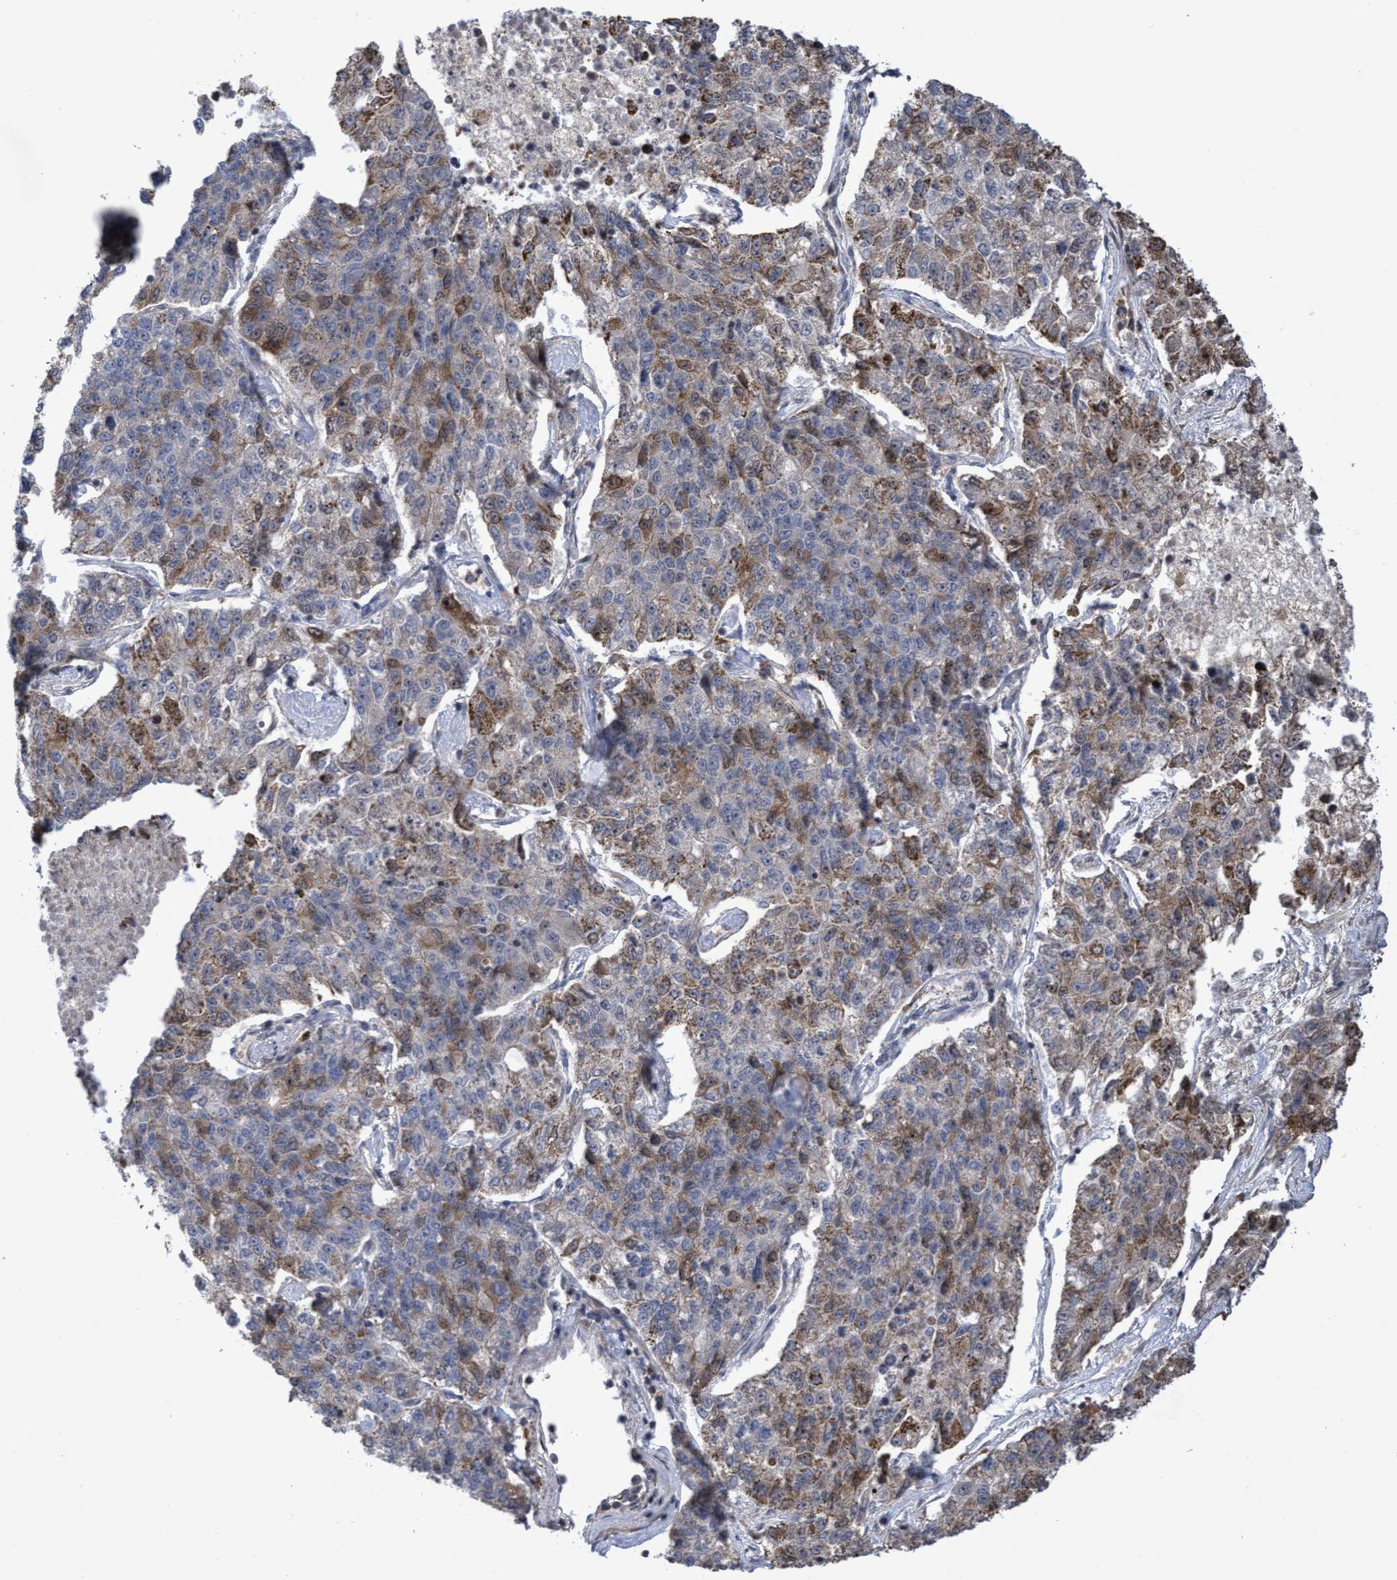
{"staining": {"intensity": "moderate", "quantity": "25%-75%", "location": "cytoplasmic/membranous,nuclear"}, "tissue": "lung cancer", "cell_type": "Tumor cells", "image_type": "cancer", "snomed": [{"axis": "morphology", "description": "Adenocarcinoma, NOS"}, {"axis": "topography", "description": "Lung"}], "caption": "Protein staining of lung cancer (adenocarcinoma) tissue displays moderate cytoplasmic/membranous and nuclear positivity in approximately 25%-75% of tumor cells.", "gene": "SLBP", "patient": {"sex": "male", "age": 49}}